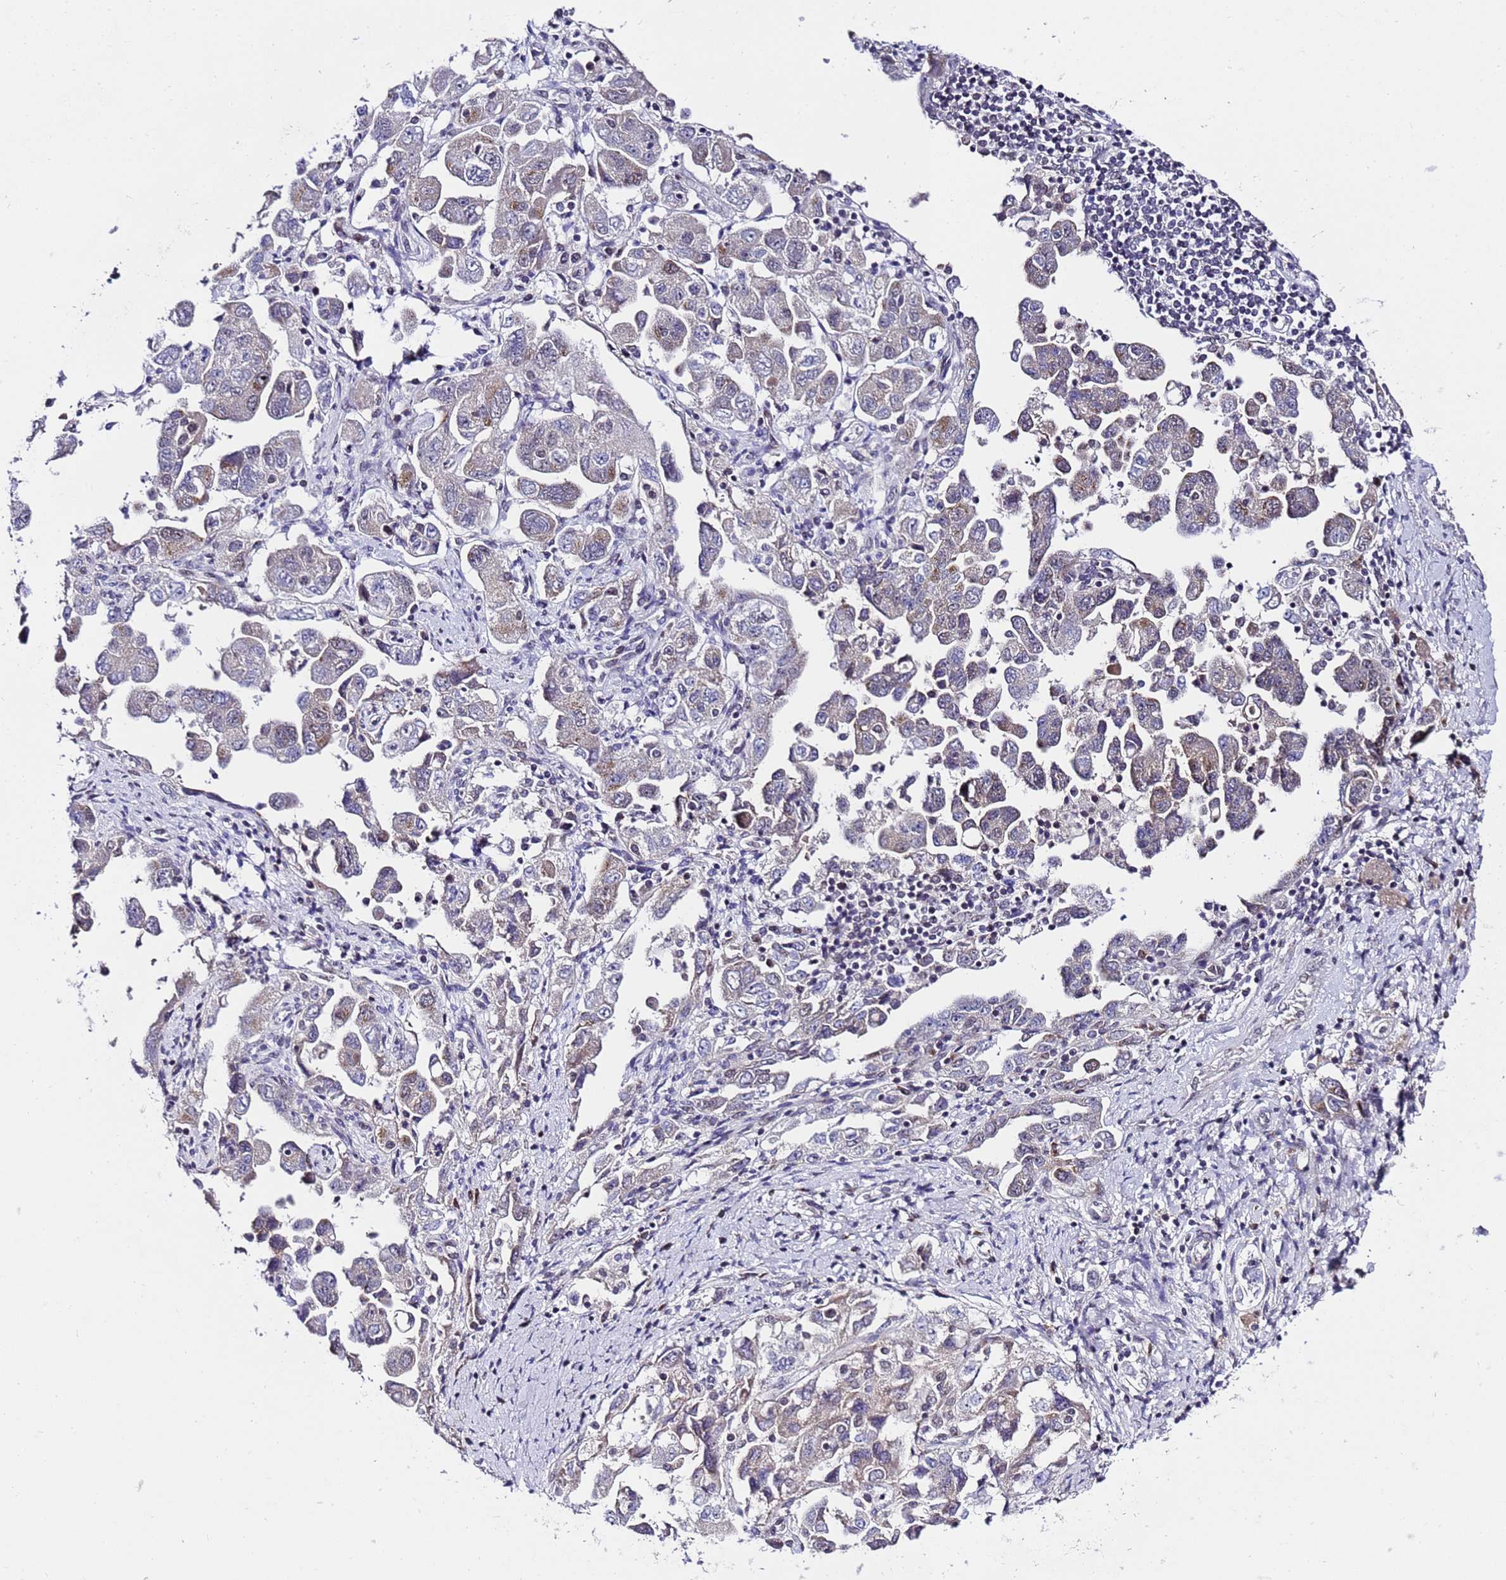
{"staining": {"intensity": "weak", "quantity": "25%-75%", "location": "cytoplasmic/membranous"}, "tissue": "ovarian cancer", "cell_type": "Tumor cells", "image_type": "cancer", "snomed": [{"axis": "morphology", "description": "Carcinoma, NOS"}, {"axis": "morphology", "description": "Cystadenocarcinoma, serous, NOS"}, {"axis": "topography", "description": "Ovary"}], "caption": "Ovarian cancer (carcinoma) stained with a brown dye exhibits weak cytoplasmic/membranous positive expression in about 25%-75% of tumor cells.", "gene": "C19orf47", "patient": {"sex": "female", "age": 69}}